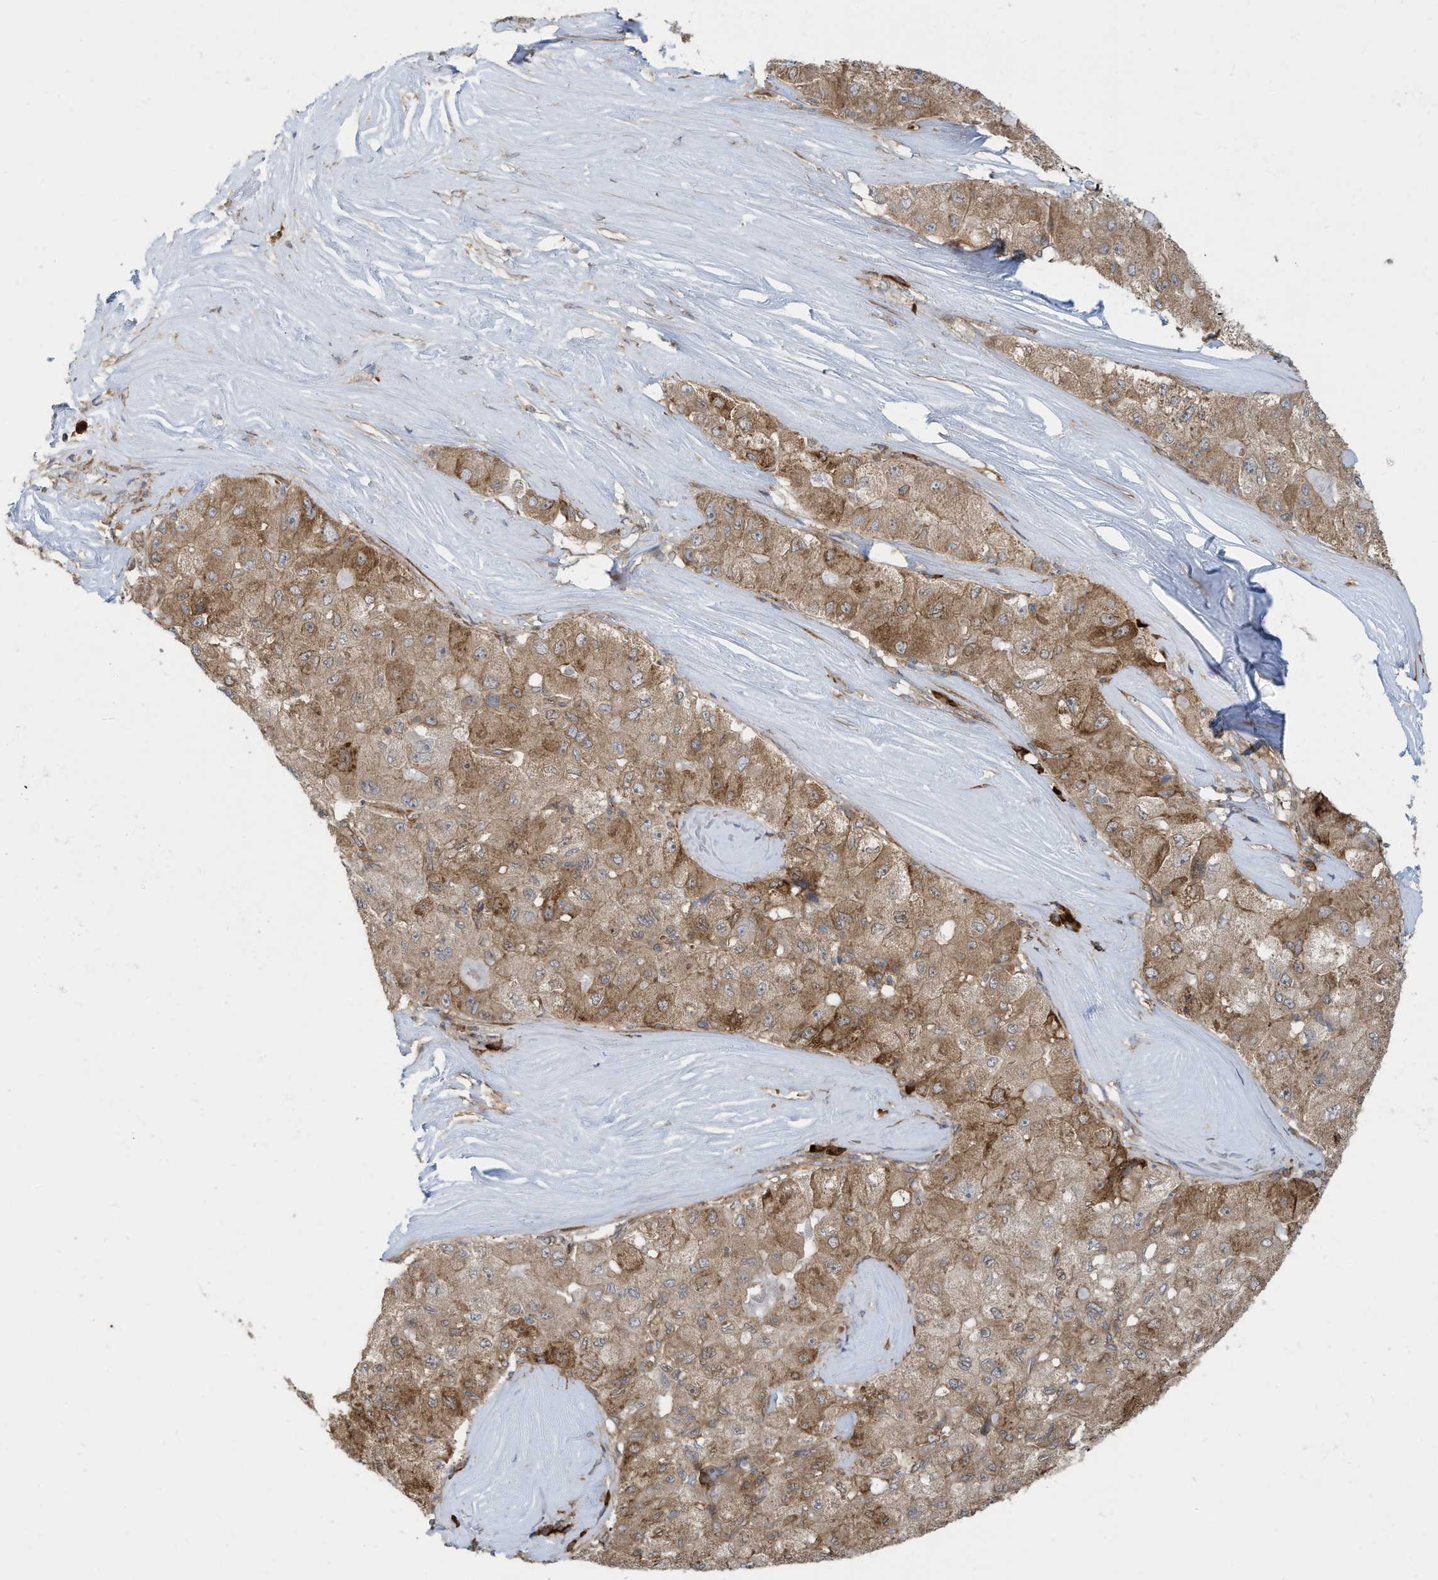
{"staining": {"intensity": "moderate", "quantity": ">75%", "location": "cytoplasmic/membranous"}, "tissue": "liver cancer", "cell_type": "Tumor cells", "image_type": "cancer", "snomed": [{"axis": "morphology", "description": "Carcinoma, Hepatocellular, NOS"}, {"axis": "topography", "description": "Liver"}], "caption": "Liver cancer (hepatocellular carcinoma) was stained to show a protein in brown. There is medium levels of moderate cytoplasmic/membranous positivity in about >75% of tumor cells. (DAB (3,3'-diaminobenzidine) IHC with brightfield microscopy, high magnification).", "gene": "USE1", "patient": {"sex": "male", "age": 80}}